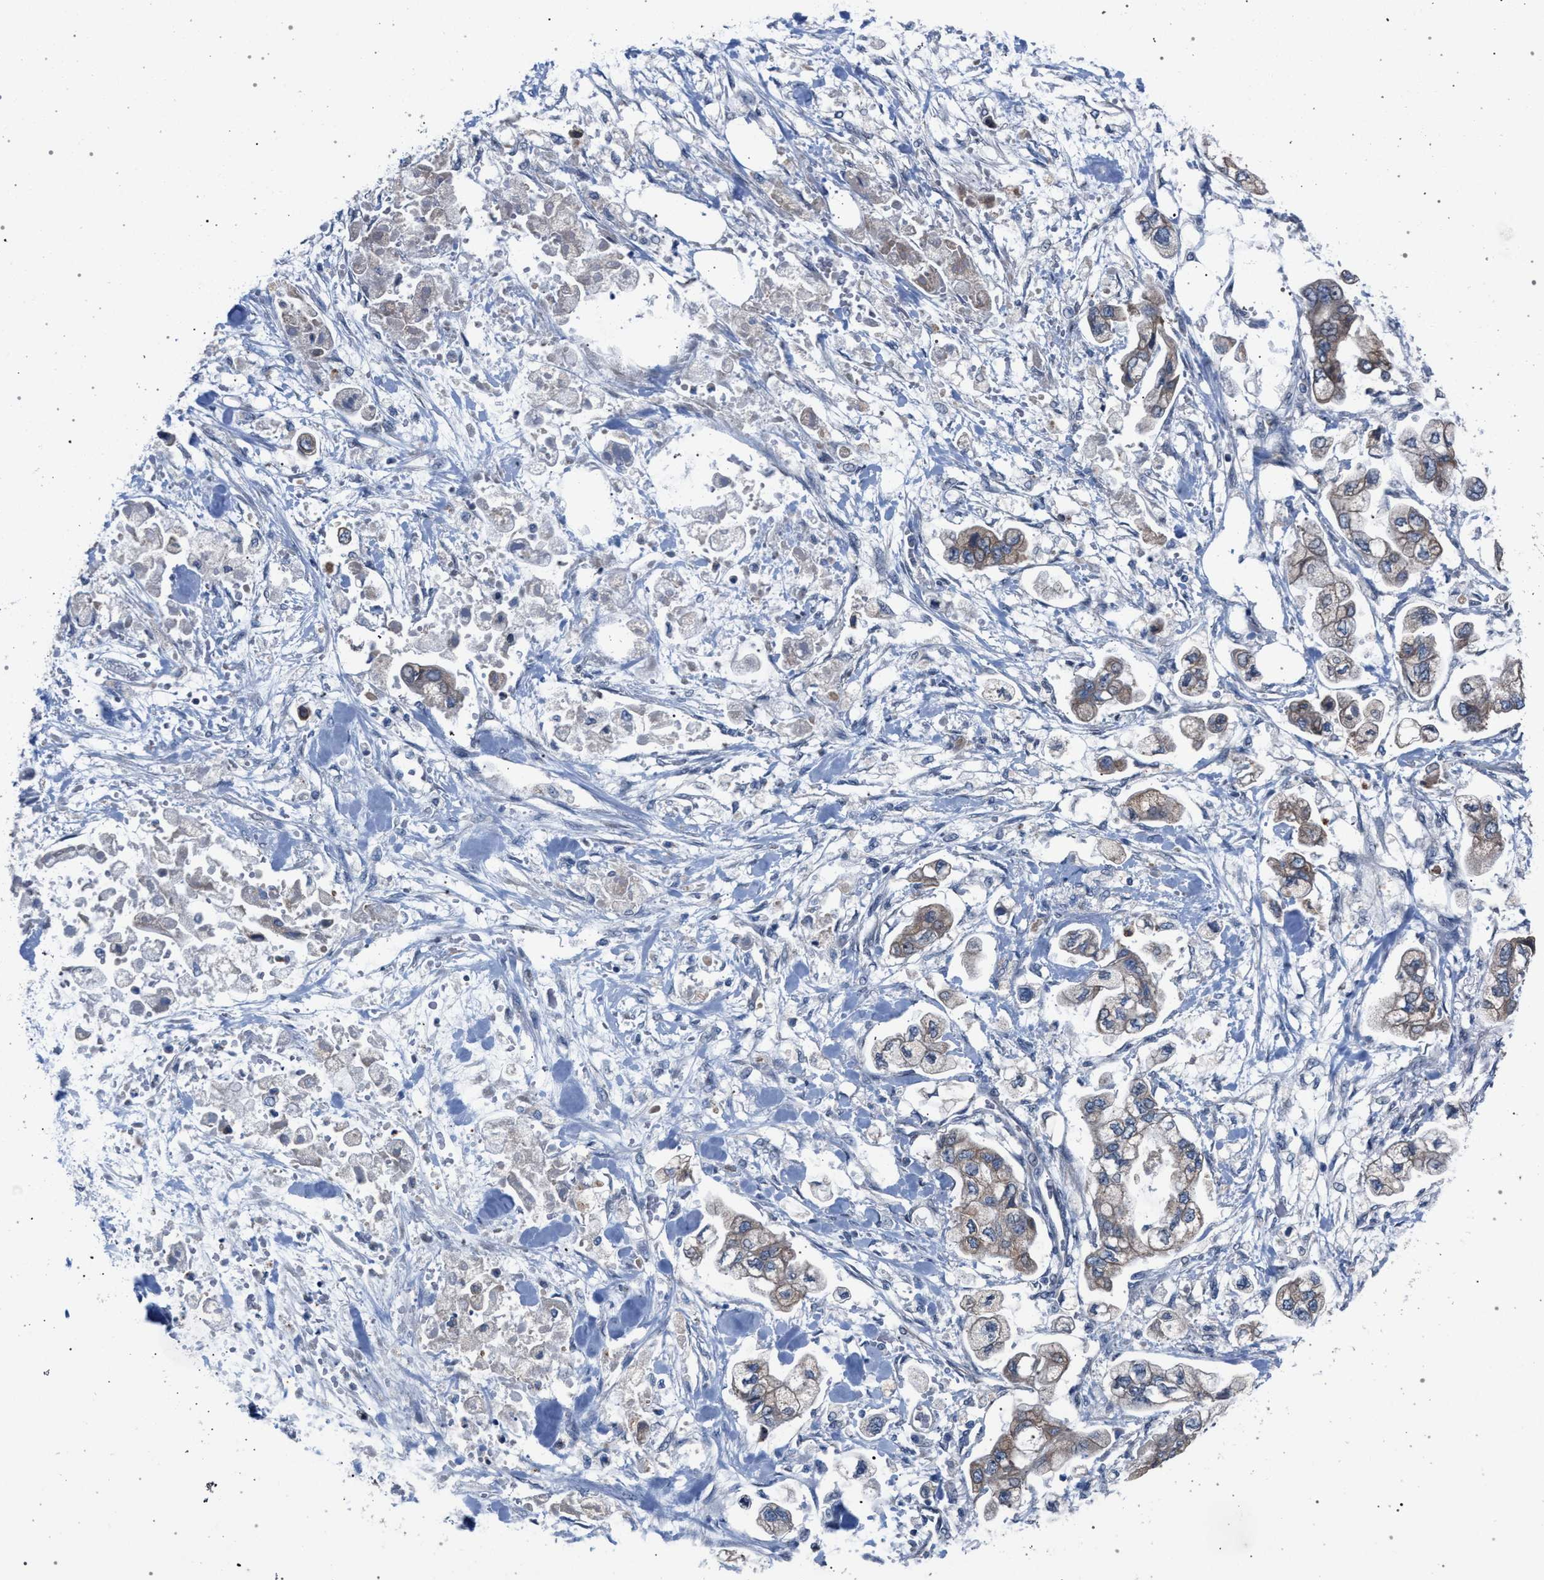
{"staining": {"intensity": "weak", "quantity": "25%-75%", "location": "cytoplasmic/membranous"}, "tissue": "stomach cancer", "cell_type": "Tumor cells", "image_type": "cancer", "snomed": [{"axis": "morphology", "description": "Normal tissue, NOS"}, {"axis": "morphology", "description": "Adenocarcinoma, NOS"}, {"axis": "topography", "description": "Stomach"}], "caption": "Adenocarcinoma (stomach) was stained to show a protein in brown. There is low levels of weak cytoplasmic/membranous positivity in about 25%-75% of tumor cells.", "gene": "ARPC5L", "patient": {"sex": "male", "age": 62}}